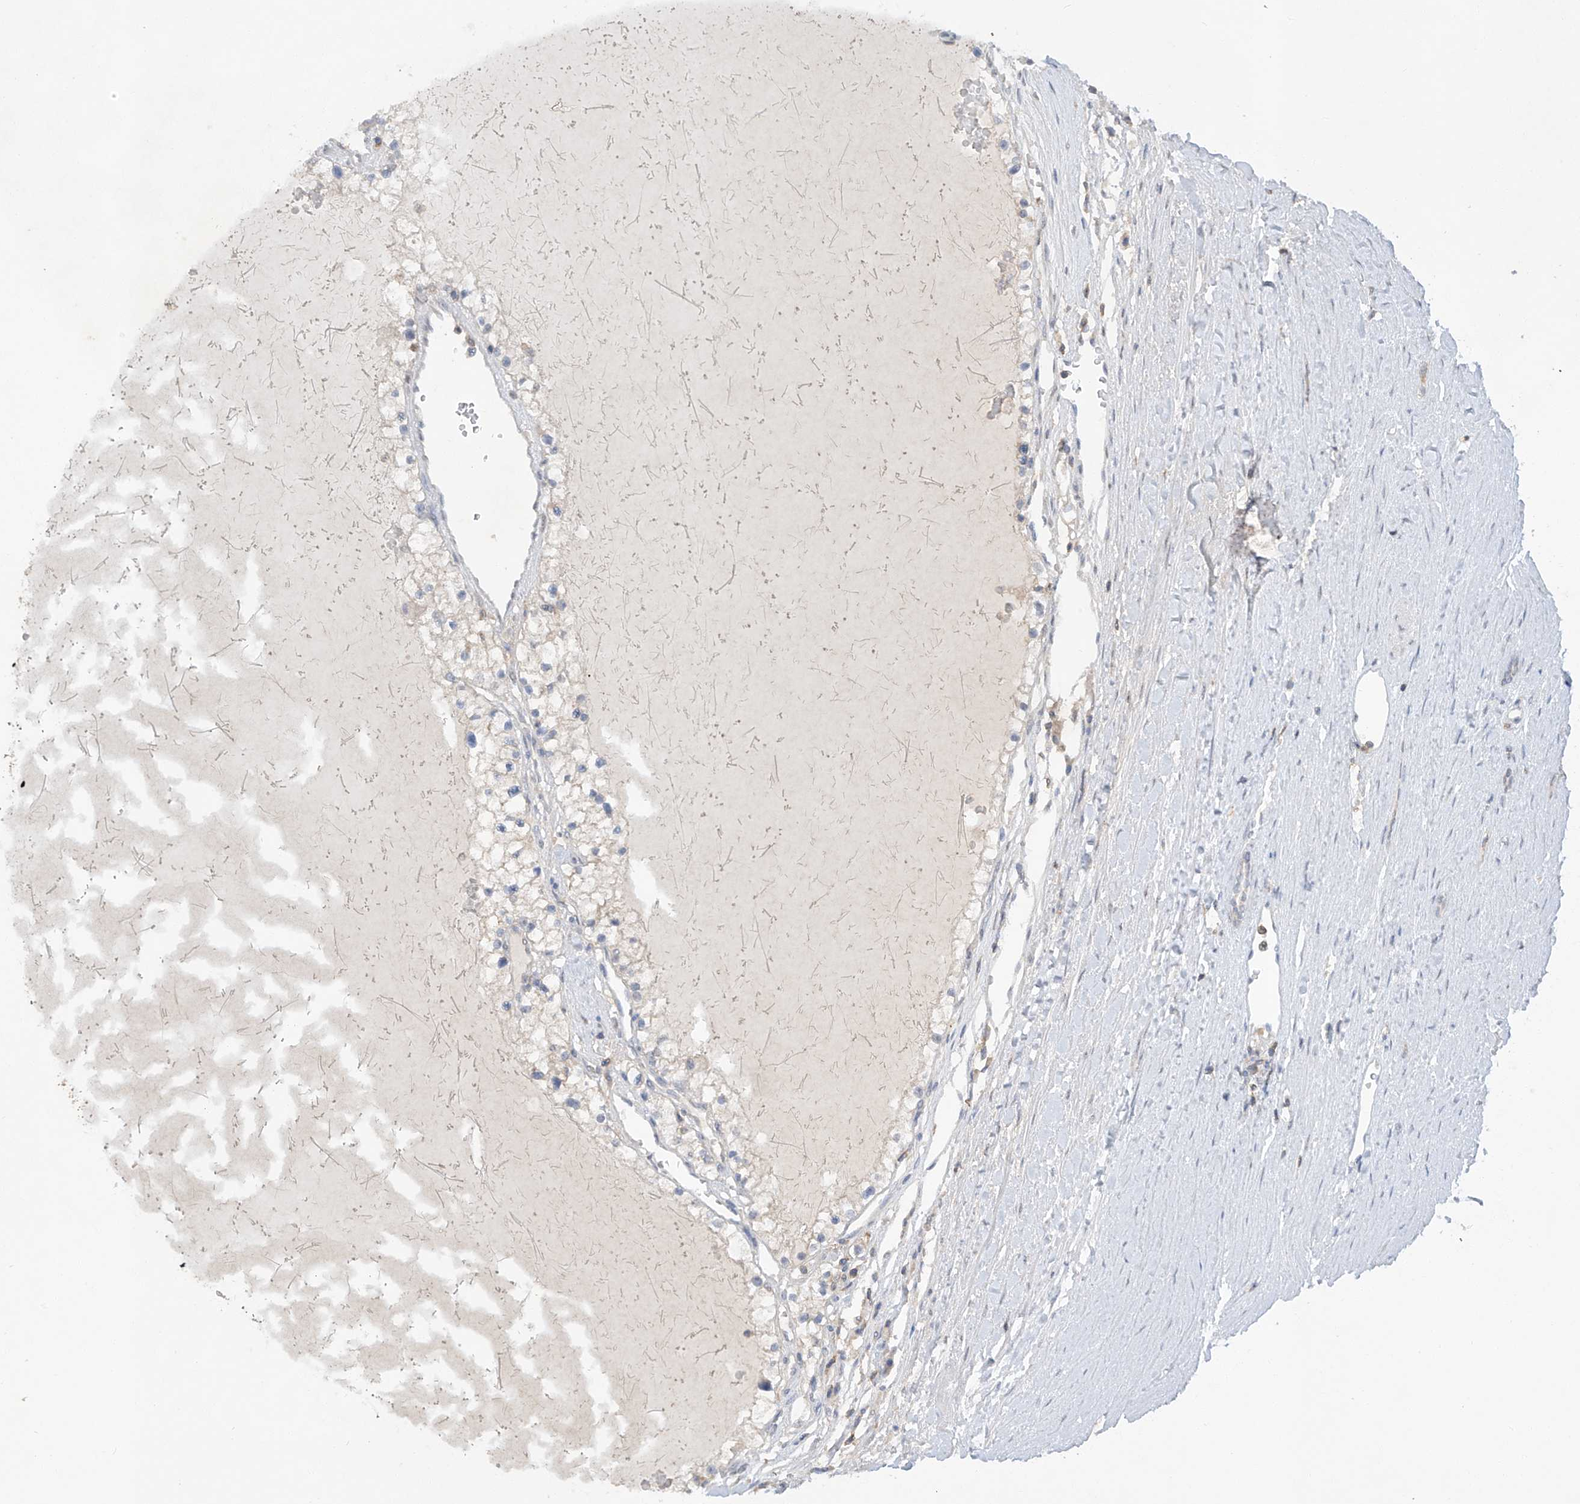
{"staining": {"intensity": "negative", "quantity": "none", "location": "none"}, "tissue": "renal cancer", "cell_type": "Tumor cells", "image_type": "cancer", "snomed": [{"axis": "morphology", "description": "Normal tissue, NOS"}, {"axis": "morphology", "description": "Adenocarcinoma, NOS"}, {"axis": "topography", "description": "Kidney"}], "caption": "Immunohistochemistry of adenocarcinoma (renal) shows no positivity in tumor cells. (Immunohistochemistry, brightfield microscopy, high magnification).", "gene": "HAS3", "patient": {"sex": "male", "age": 68}}